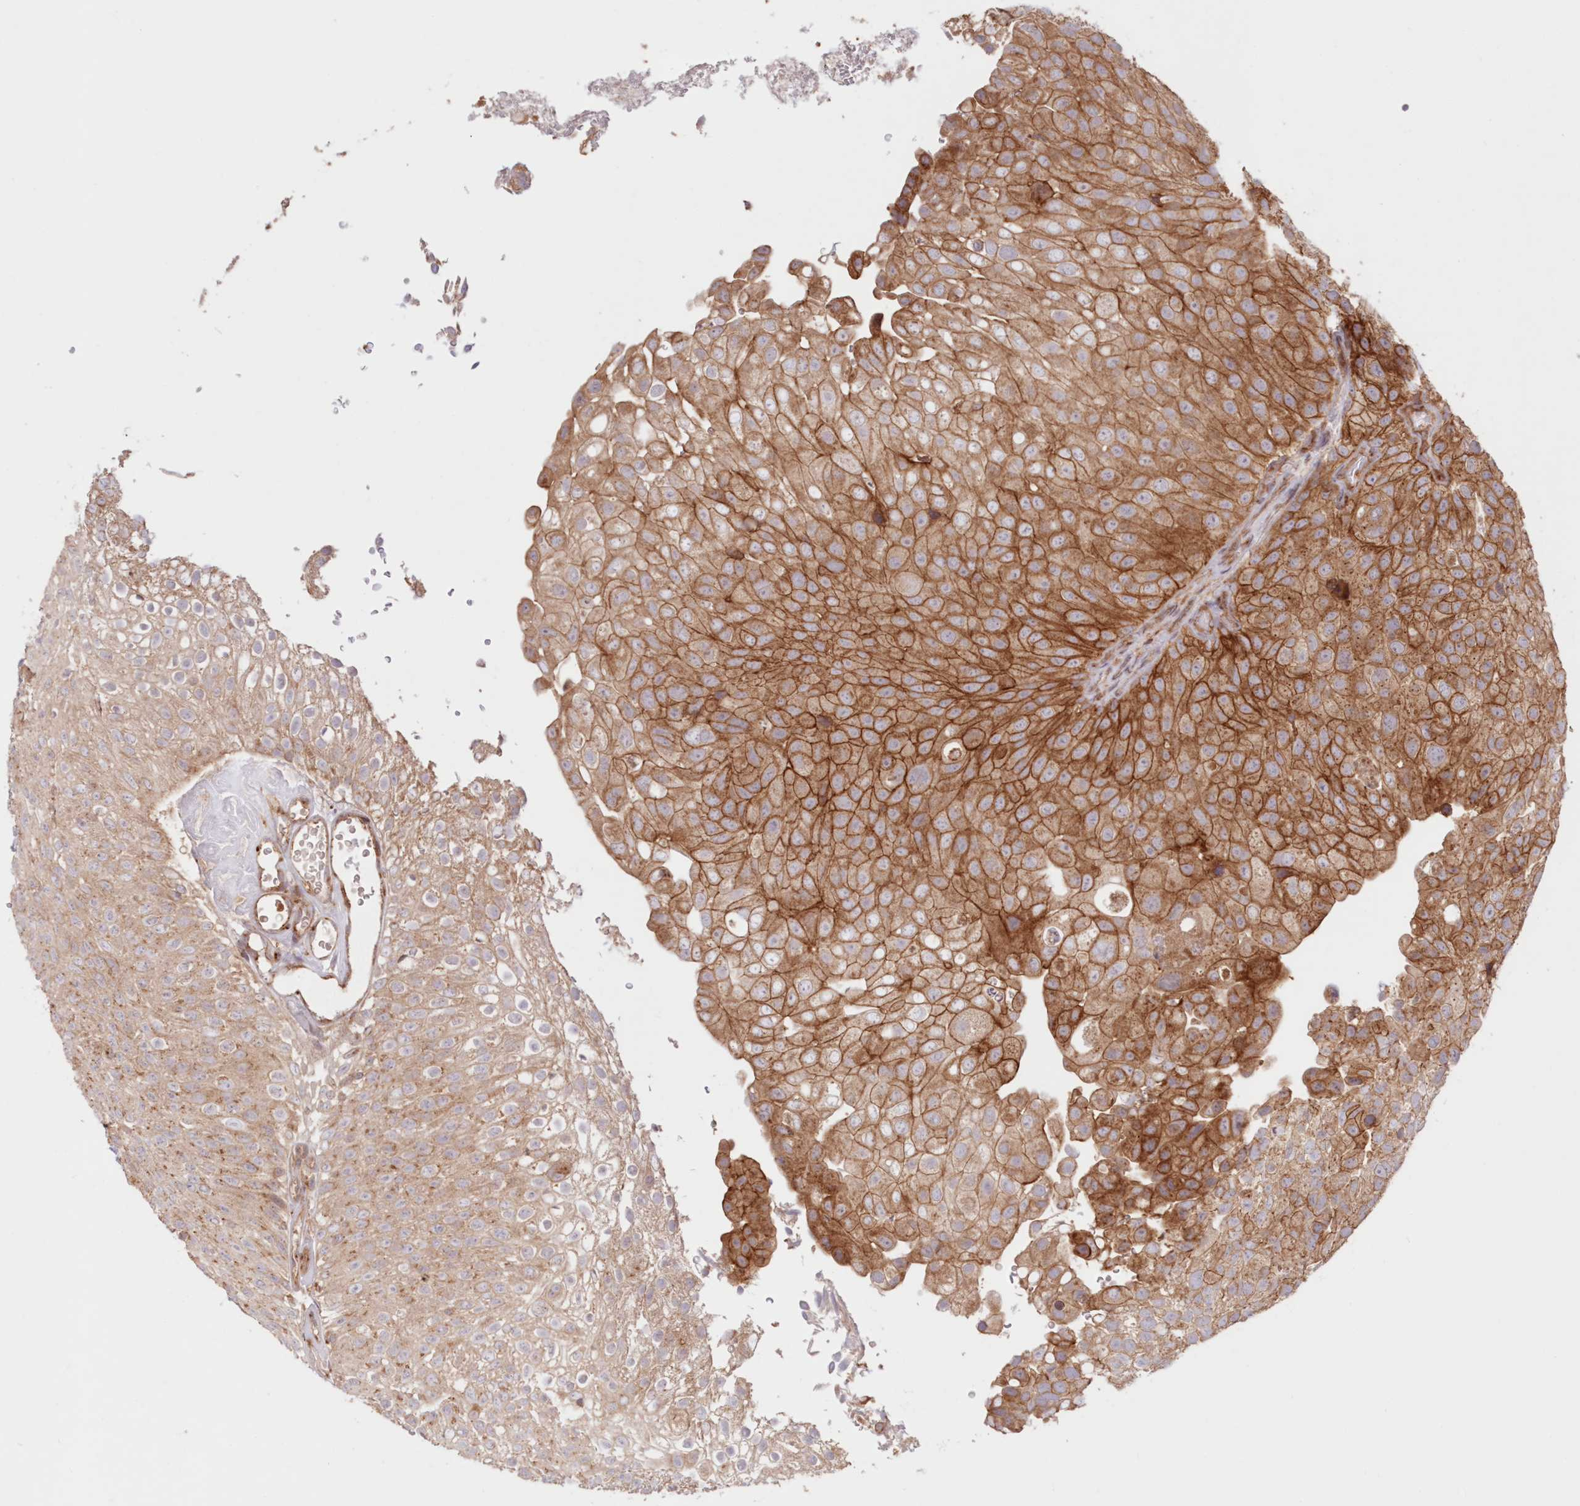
{"staining": {"intensity": "strong", "quantity": ">75%", "location": "cytoplasmic/membranous"}, "tissue": "urothelial cancer", "cell_type": "Tumor cells", "image_type": "cancer", "snomed": [{"axis": "morphology", "description": "Urothelial carcinoma, Low grade"}, {"axis": "topography", "description": "Urinary bladder"}], "caption": "Immunohistochemistry of low-grade urothelial carcinoma exhibits high levels of strong cytoplasmic/membranous staining in about >75% of tumor cells.", "gene": "ABCC3", "patient": {"sex": "male", "age": 78}}